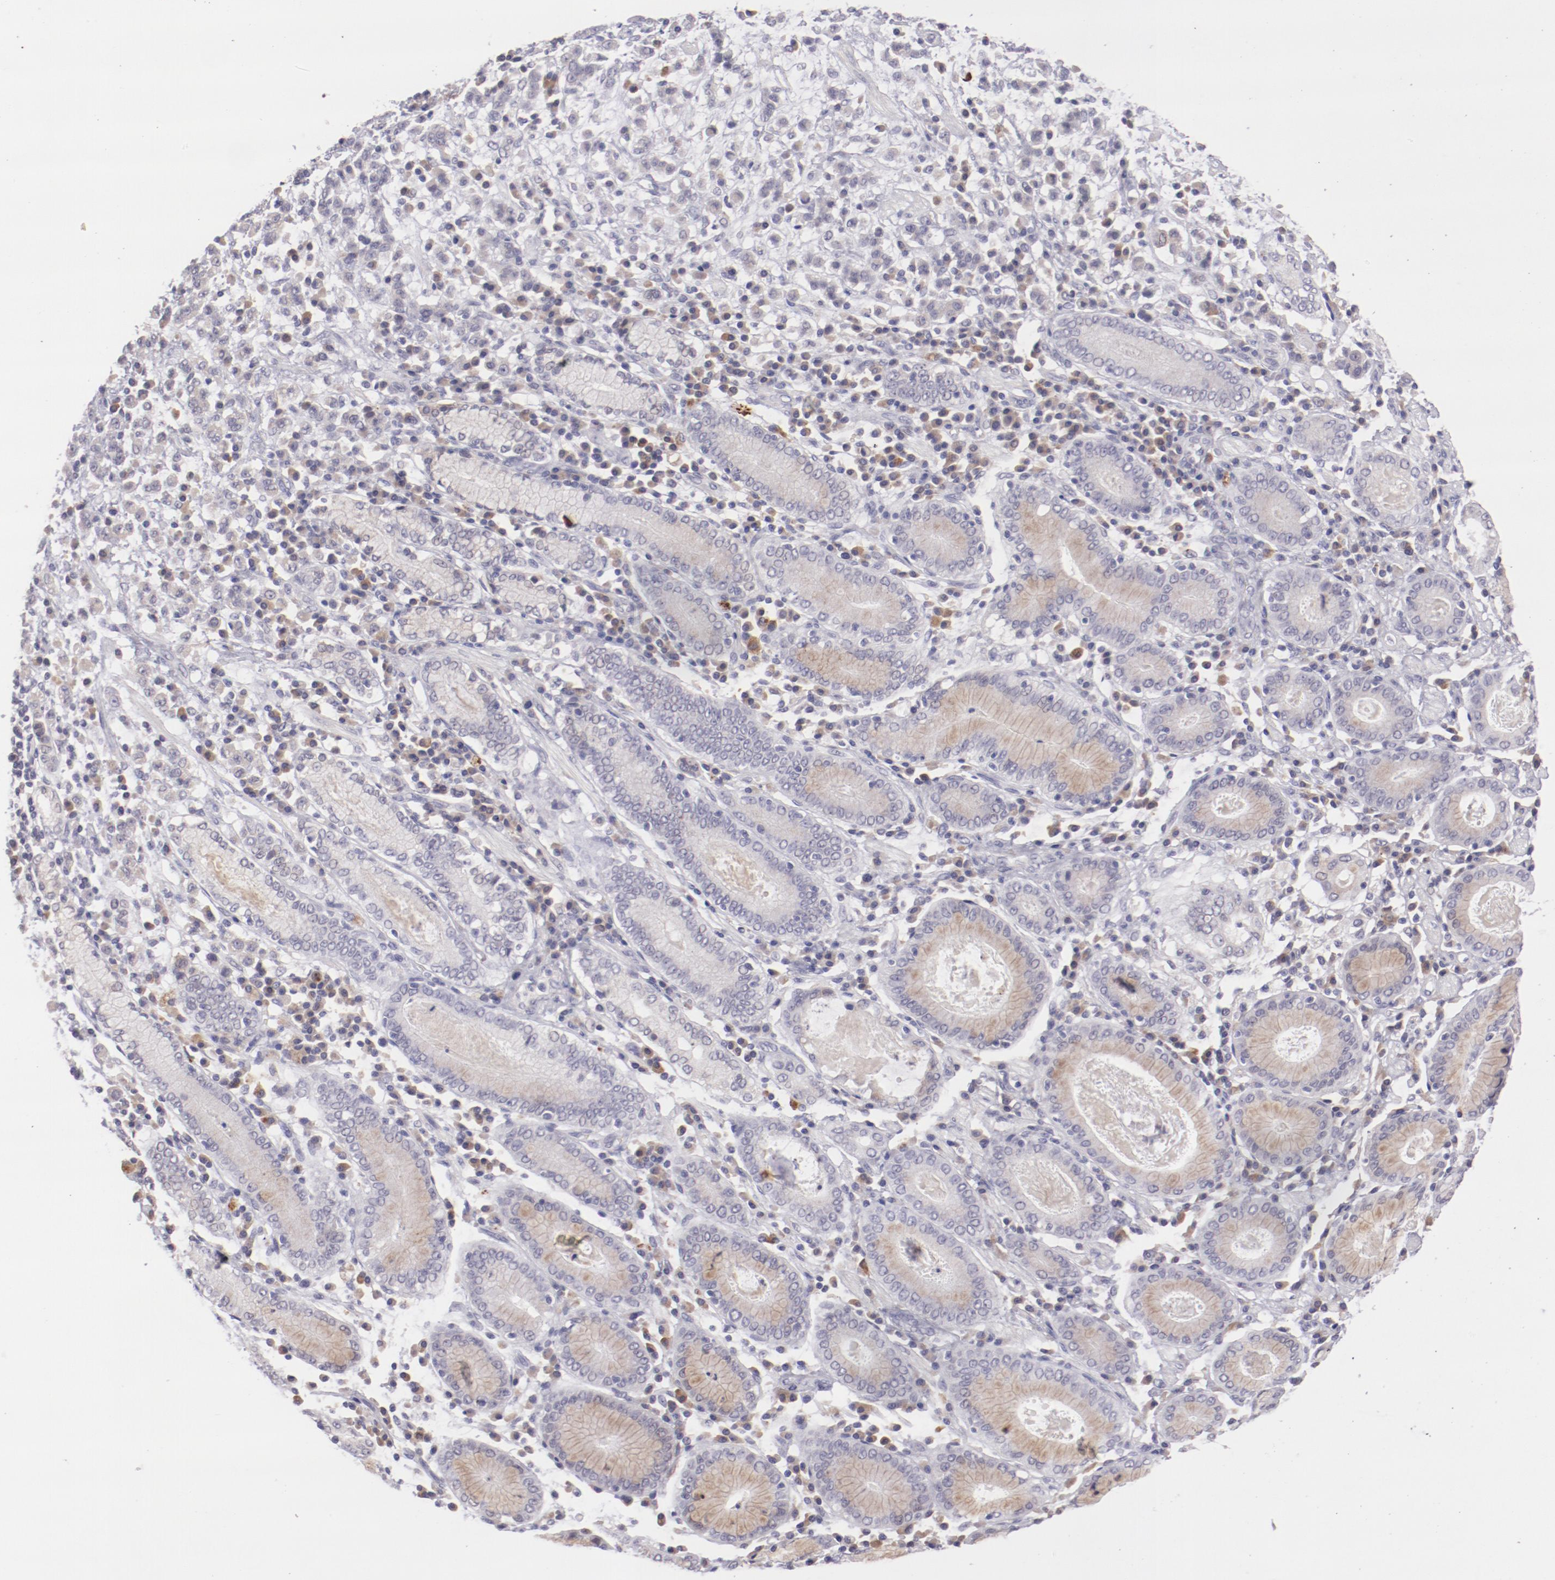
{"staining": {"intensity": "weak", "quantity": ">75%", "location": "cytoplasmic/membranous"}, "tissue": "stomach cancer", "cell_type": "Tumor cells", "image_type": "cancer", "snomed": [{"axis": "morphology", "description": "Adenocarcinoma, NOS"}, {"axis": "topography", "description": "Stomach, lower"}], "caption": "A histopathology image of stomach adenocarcinoma stained for a protein demonstrates weak cytoplasmic/membranous brown staining in tumor cells.", "gene": "TRAF3", "patient": {"sex": "male", "age": 88}}